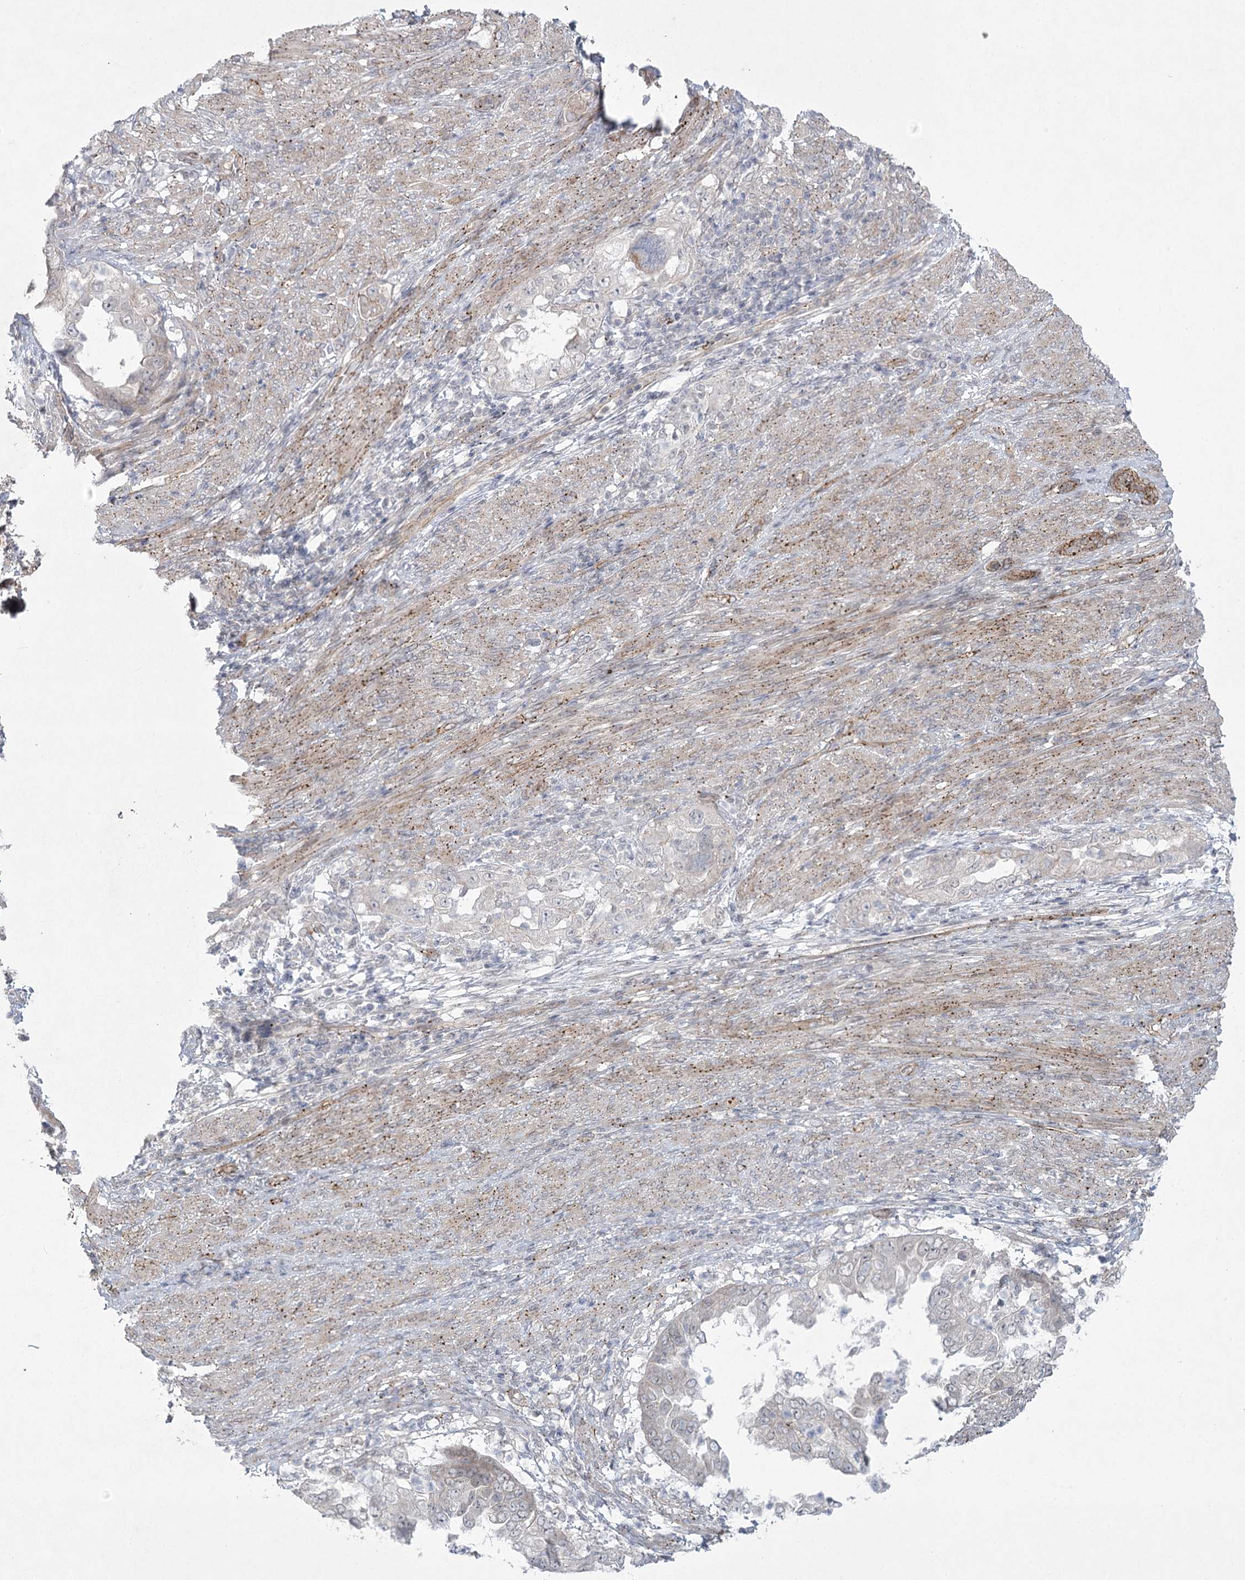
{"staining": {"intensity": "negative", "quantity": "none", "location": "none"}, "tissue": "endometrial cancer", "cell_type": "Tumor cells", "image_type": "cancer", "snomed": [{"axis": "morphology", "description": "Adenocarcinoma, NOS"}, {"axis": "topography", "description": "Endometrium"}], "caption": "Immunohistochemical staining of endometrial cancer exhibits no significant expression in tumor cells. Brightfield microscopy of IHC stained with DAB (brown) and hematoxylin (blue), captured at high magnification.", "gene": "AMTN", "patient": {"sex": "female", "age": 85}}